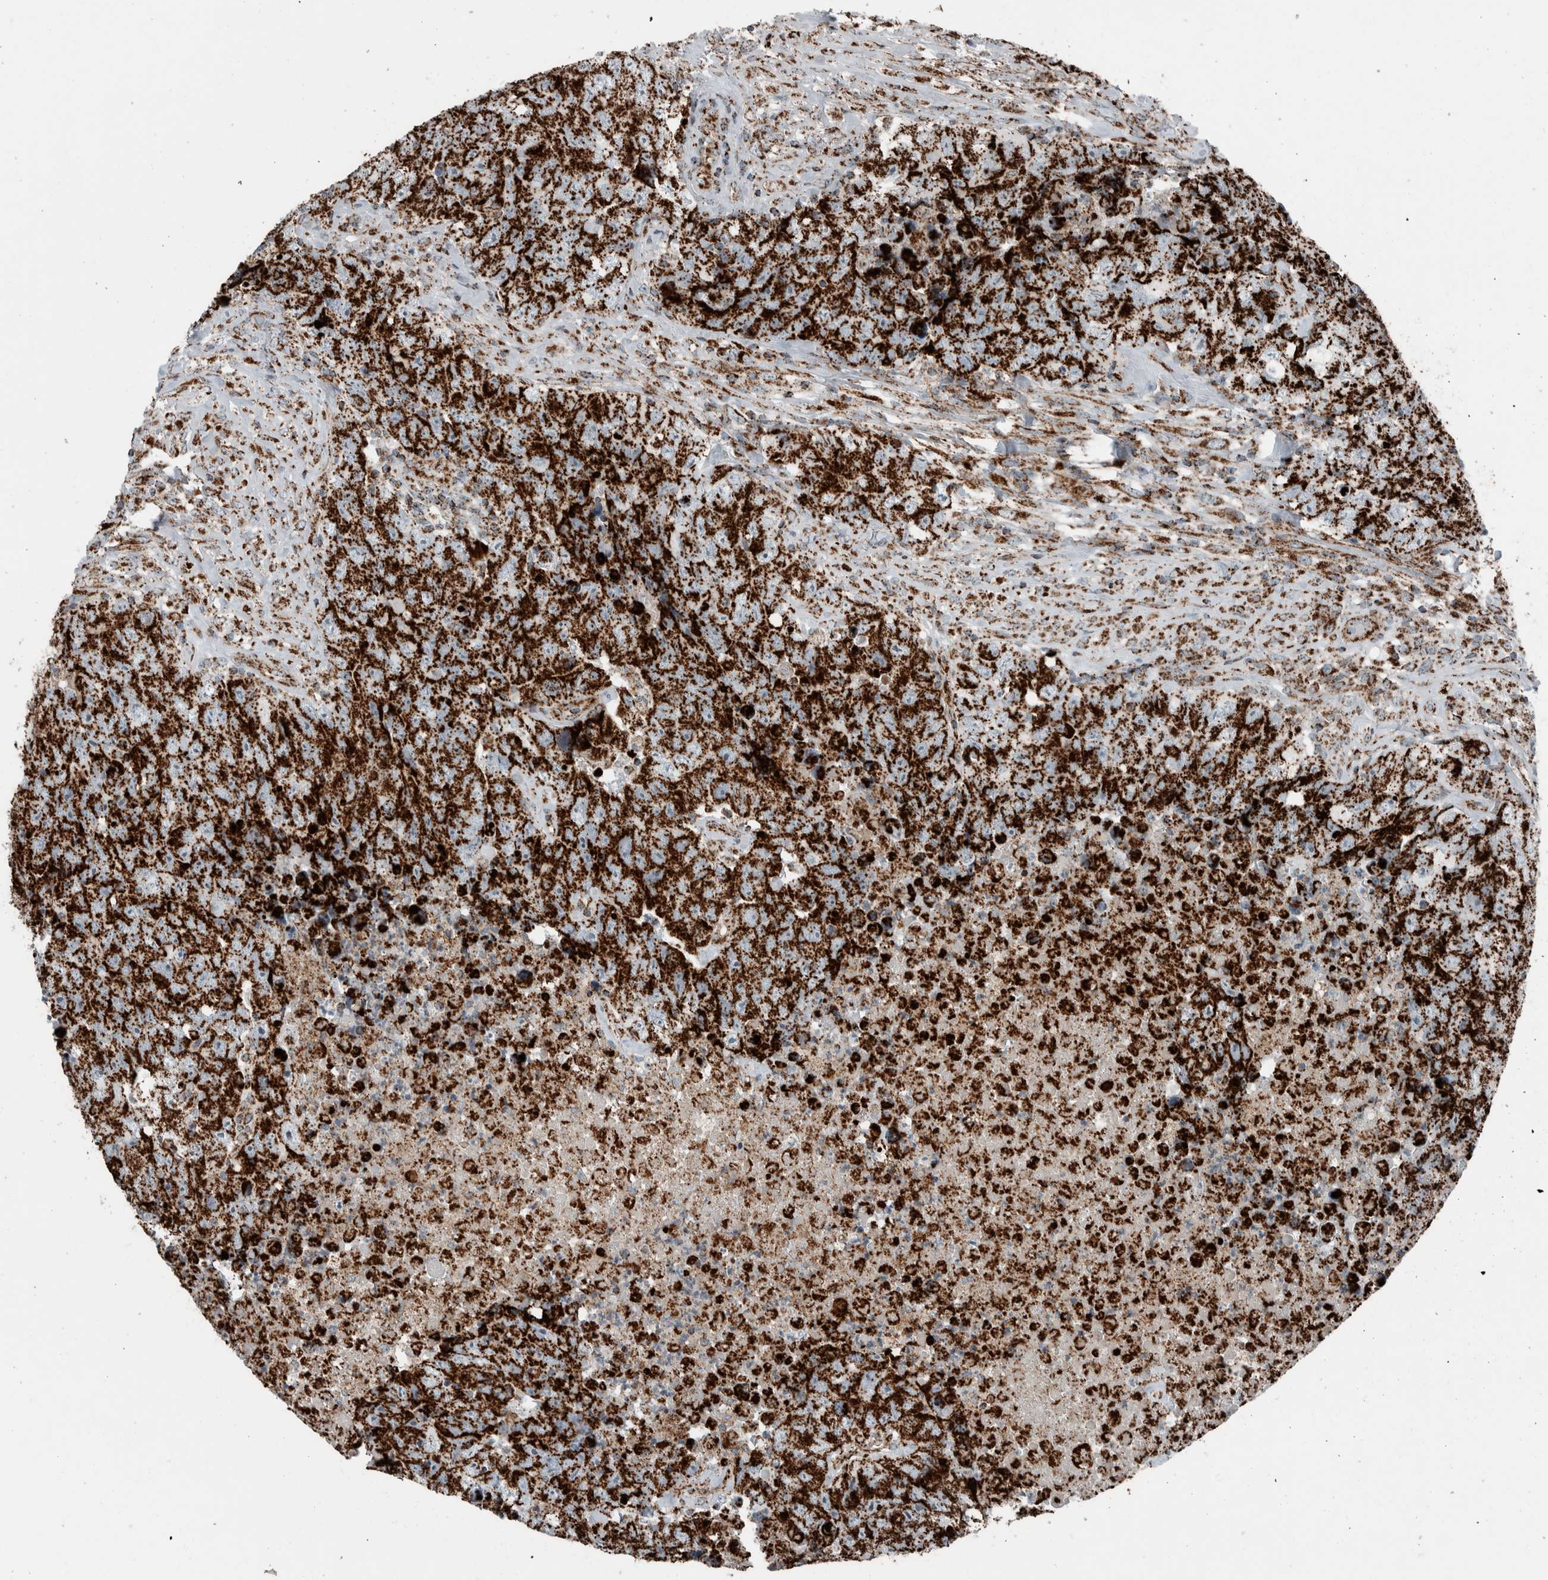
{"staining": {"intensity": "strong", "quantity": ">75%", "location": "cytoplasmic/membranous"}, "tissue": "testis cancer", "cell_type": "Tumor cells", "image_type": "cancer", "snomed": [{"axis": "morphology", "description": "Carcinoma, Embryonal, NOS"}, {"axis": "topography", "description": "Testis"}], "caption": "Protein staining displays strong cytoplasmic/membranous expression in approximately >75% of tumor cells in testis cancer.", "gene": "CNTROB", "patient": {"sex": "male", "age": 32}}